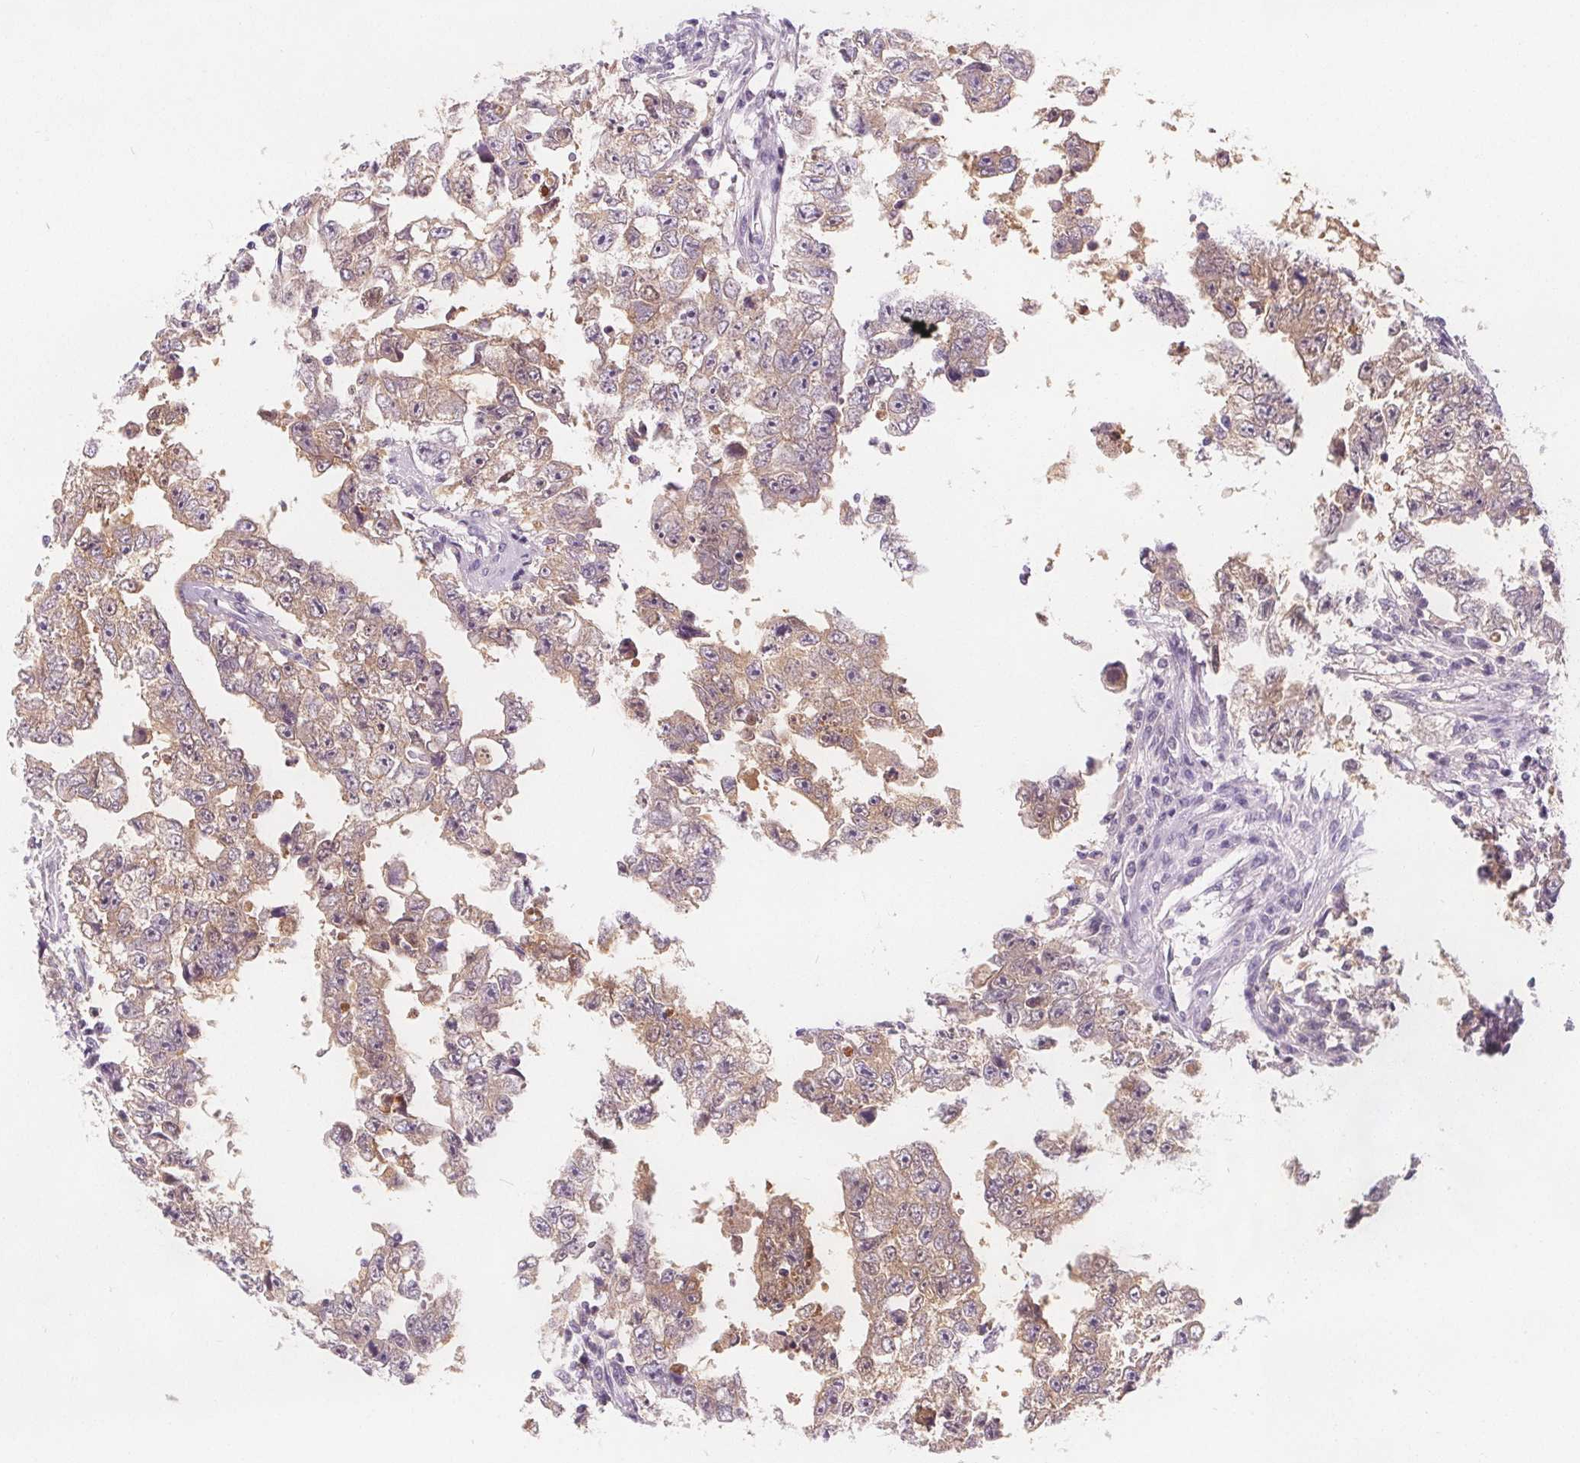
{"staining": {"intensity": "weak", "quantity": ">75%", "location": "cytoplasmic/membranous"}, "tissue": "testis cancer", "cell_type": "Tumor cells", "image_type": "cancer", "snomed": [{"axis": "morphology", "description": "Carcinoma, Embryonal, NOS"}, {"axis": "topography", "description": "Testis"}], "caption": "IHC image of neoplastic tissue: embryonal carcinoma (testis) stained using immunohistochemistry exhibits low levels of weak protein expression localized specifically in the cytoplasmic/membranous of tumor cells, appearing as a cytoplasmic/membranous brown color.", "gene": "UGP2", "patient": {"sex": "male", "age": 36}}